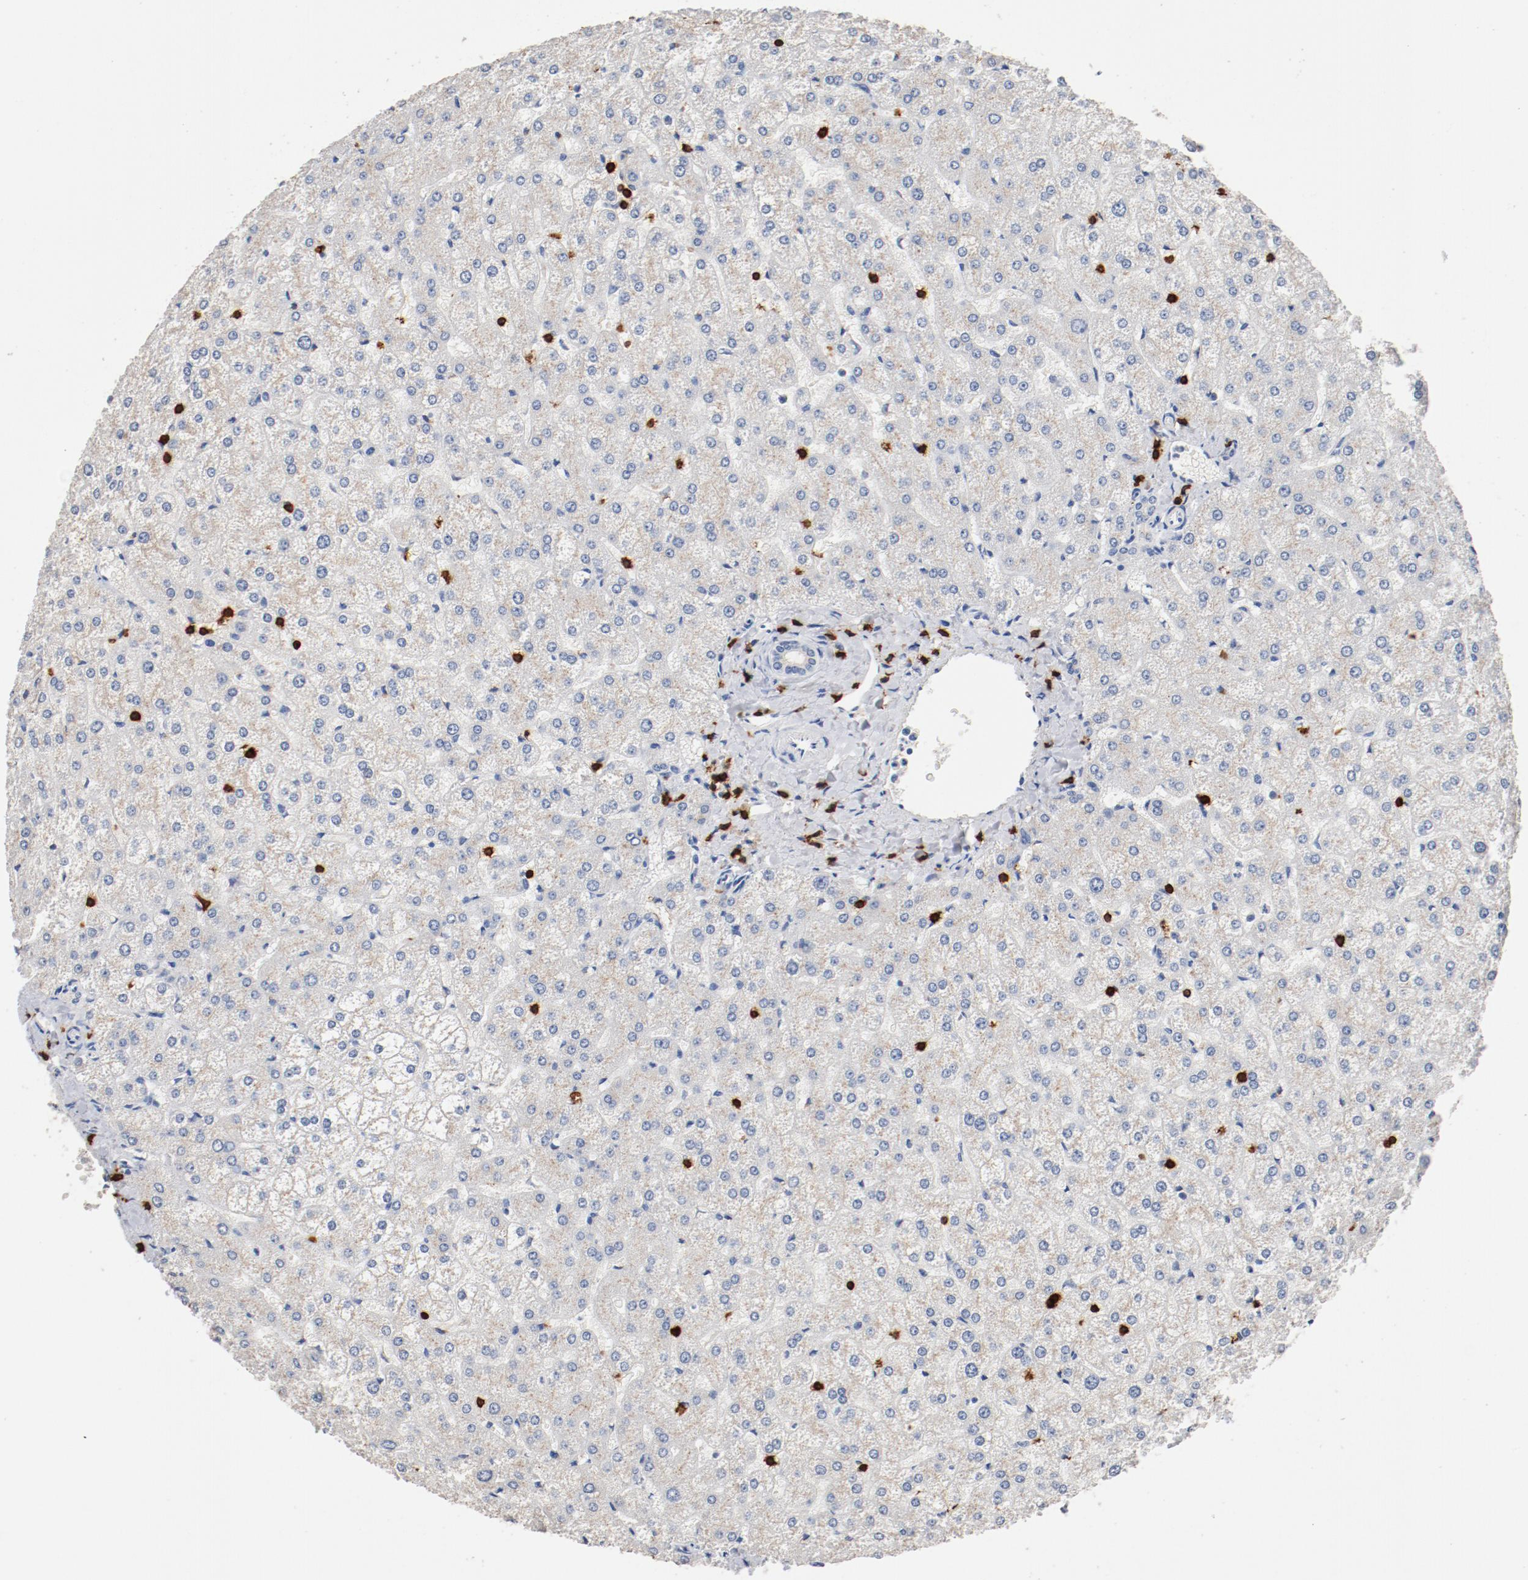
{"staining": {"intensity": "negative", "quantity": "none", "location": "none"}, "tissue": "liver", "cell_type": "Cholangiocytes", "image_type": "normal", "snomed": [{"axis": "morphology", "description": "Normal tissue, NOS"}, {"axis": "topography", "description": "Liver"}], "caption": "Immunohistochemistry (IHC) photomicrograph of unremarkable liver: human liver stained with DAB displays no significant protein expression in cholangiocytes.", "gene": "CD247", "patient": {"sex": "female", "age": 32}}